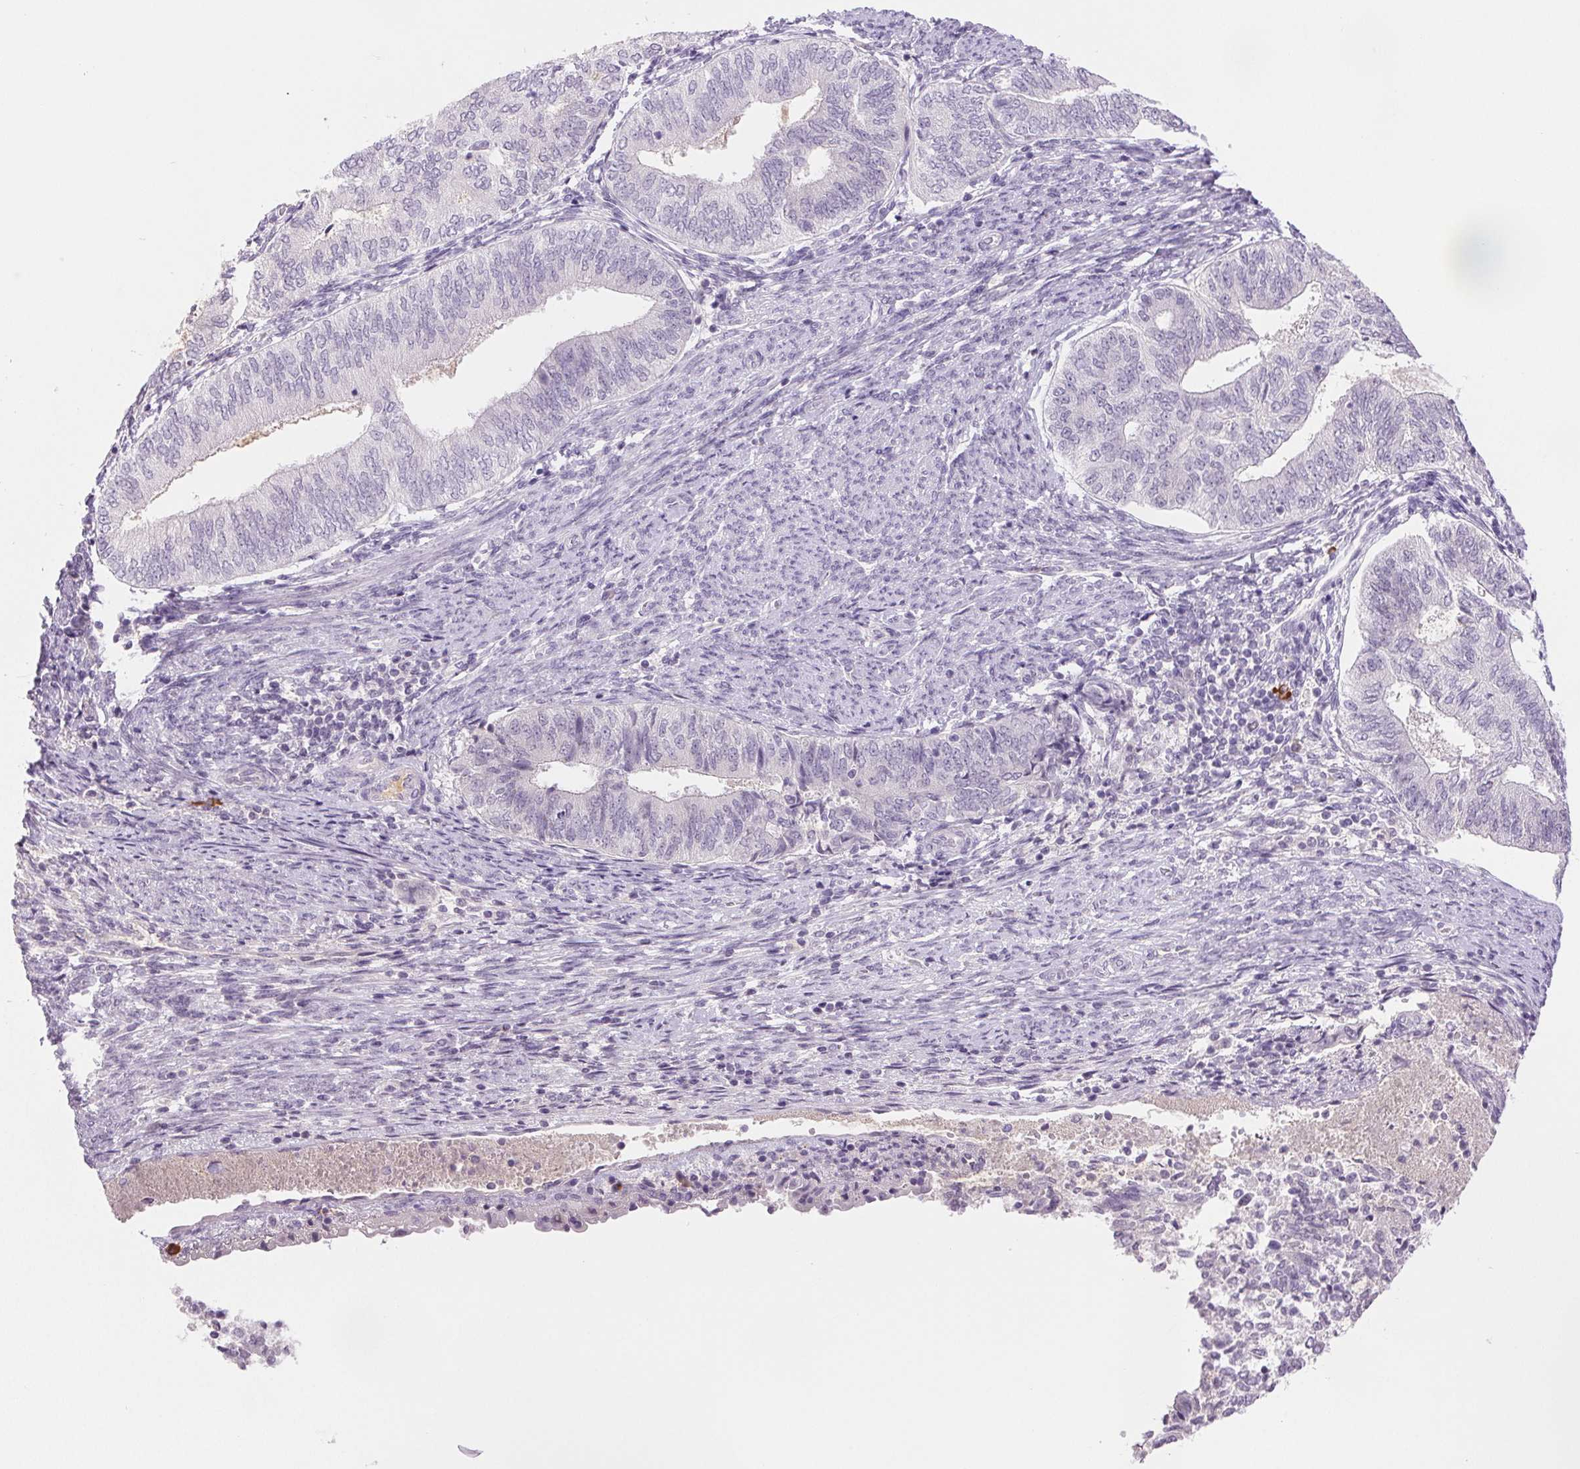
{"staining": {"intensity": "negative", "quantity": "none", "location": "none"}, "tissue": "endometrial cancer", "cell_type": "Tumor cells", "image_type": "cancer", "snomed": [{"axis": "morphology", "description": "Adenocarcinoma, NOS"}, {"axis": "topography", "description": "Endometrium"}], "caption": "This is an IHC image of endometrial adenocarcinoma. There is no positivity in tumor cells.", "gene": "IFIT1B", "patient": {"sex": "female", "age": 65}}